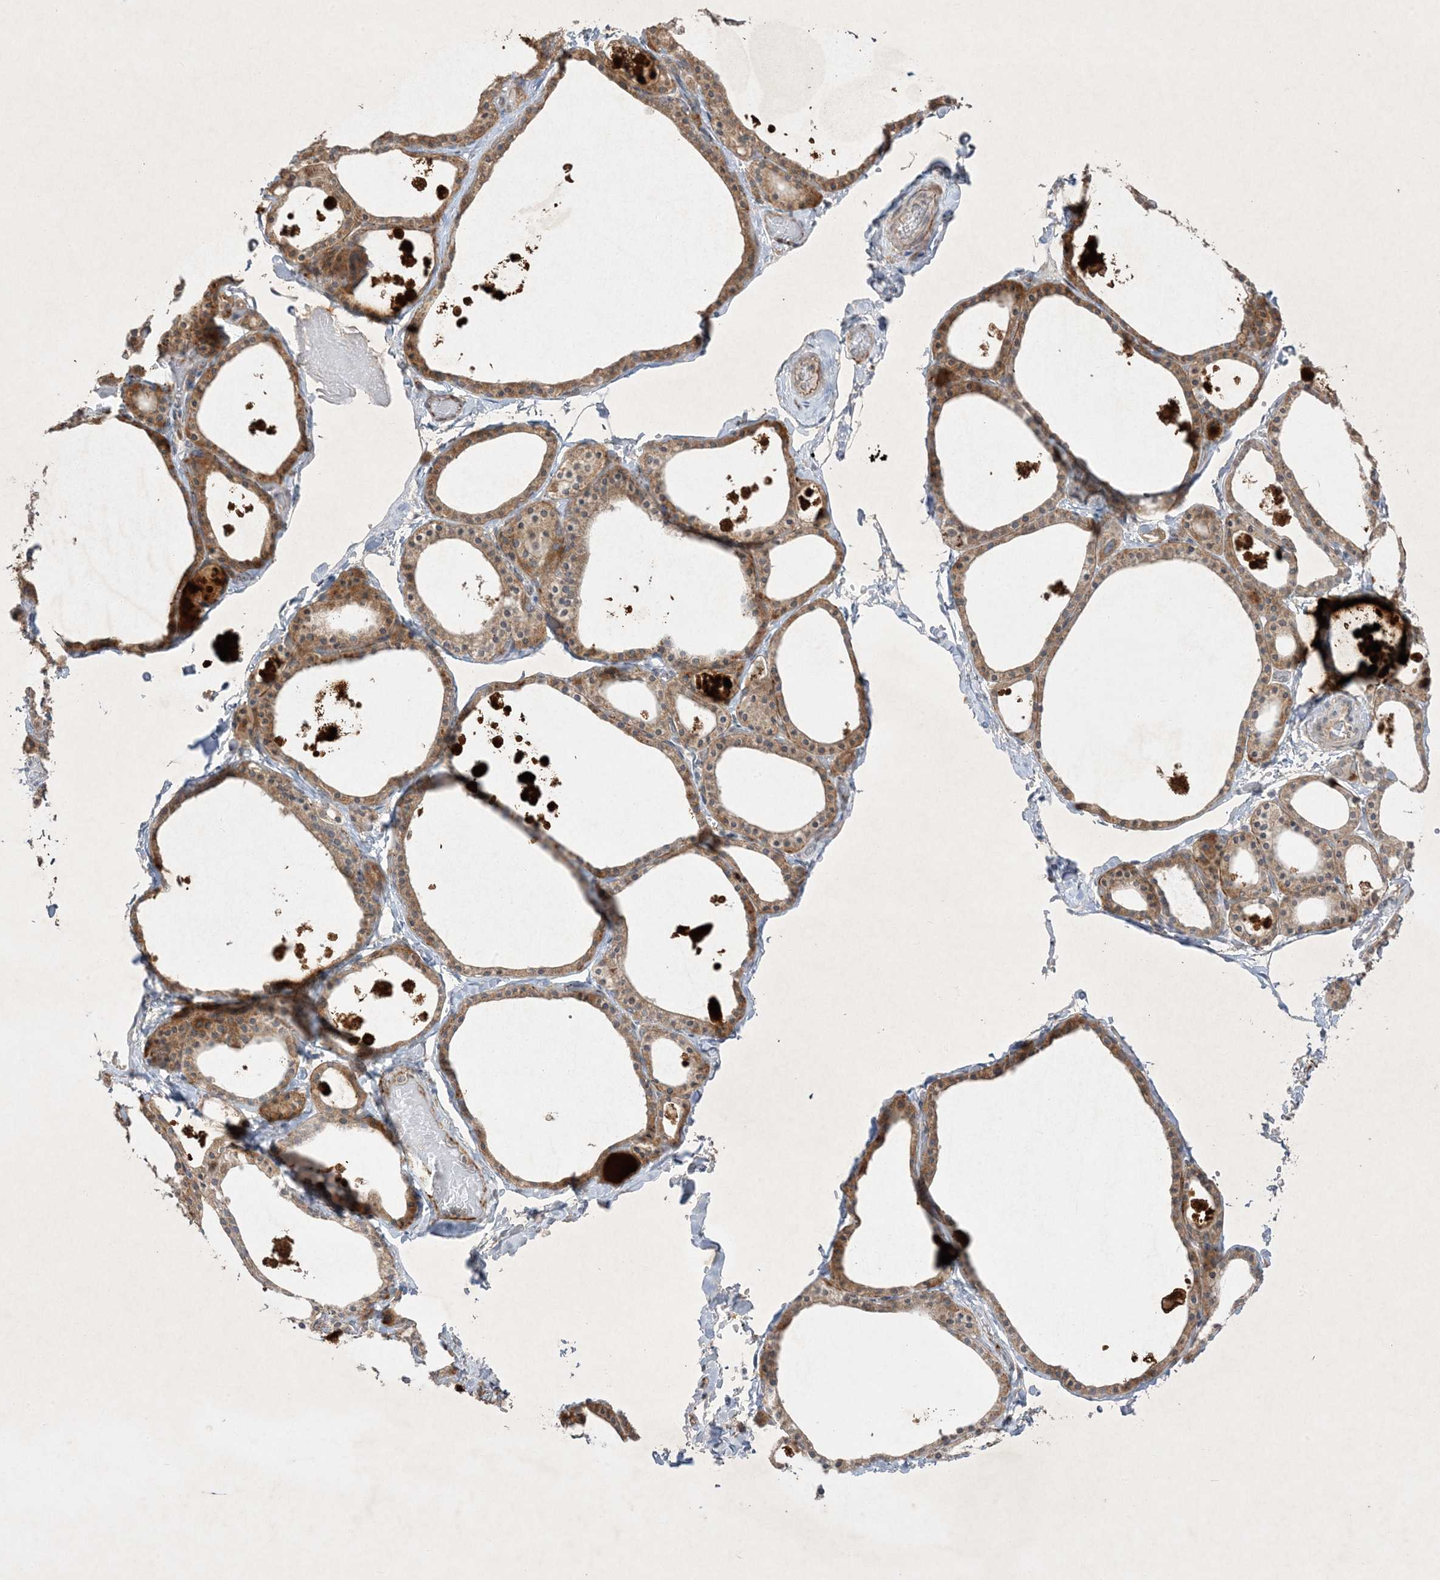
{"staining": {"intensity": "moderate", "quantity": ">75%", "location": "cytoplasmic/membranous"}, "tissue": "thyroid gland", "cell_type": "Glandular cells", "image_type": "normal", "snomed": [{"axis": "morphology", "description": "Normal tissue, NOS"}, {"axis": "topography", "description": "Thyroid gland"}], "caption": "Moderate cytoplasmic/membranous protein positivity is seen in about >75% of glandular cells in thyroid gland.", "gene": "PRSS36", "patient": {"sex": "male", "age": 56}}